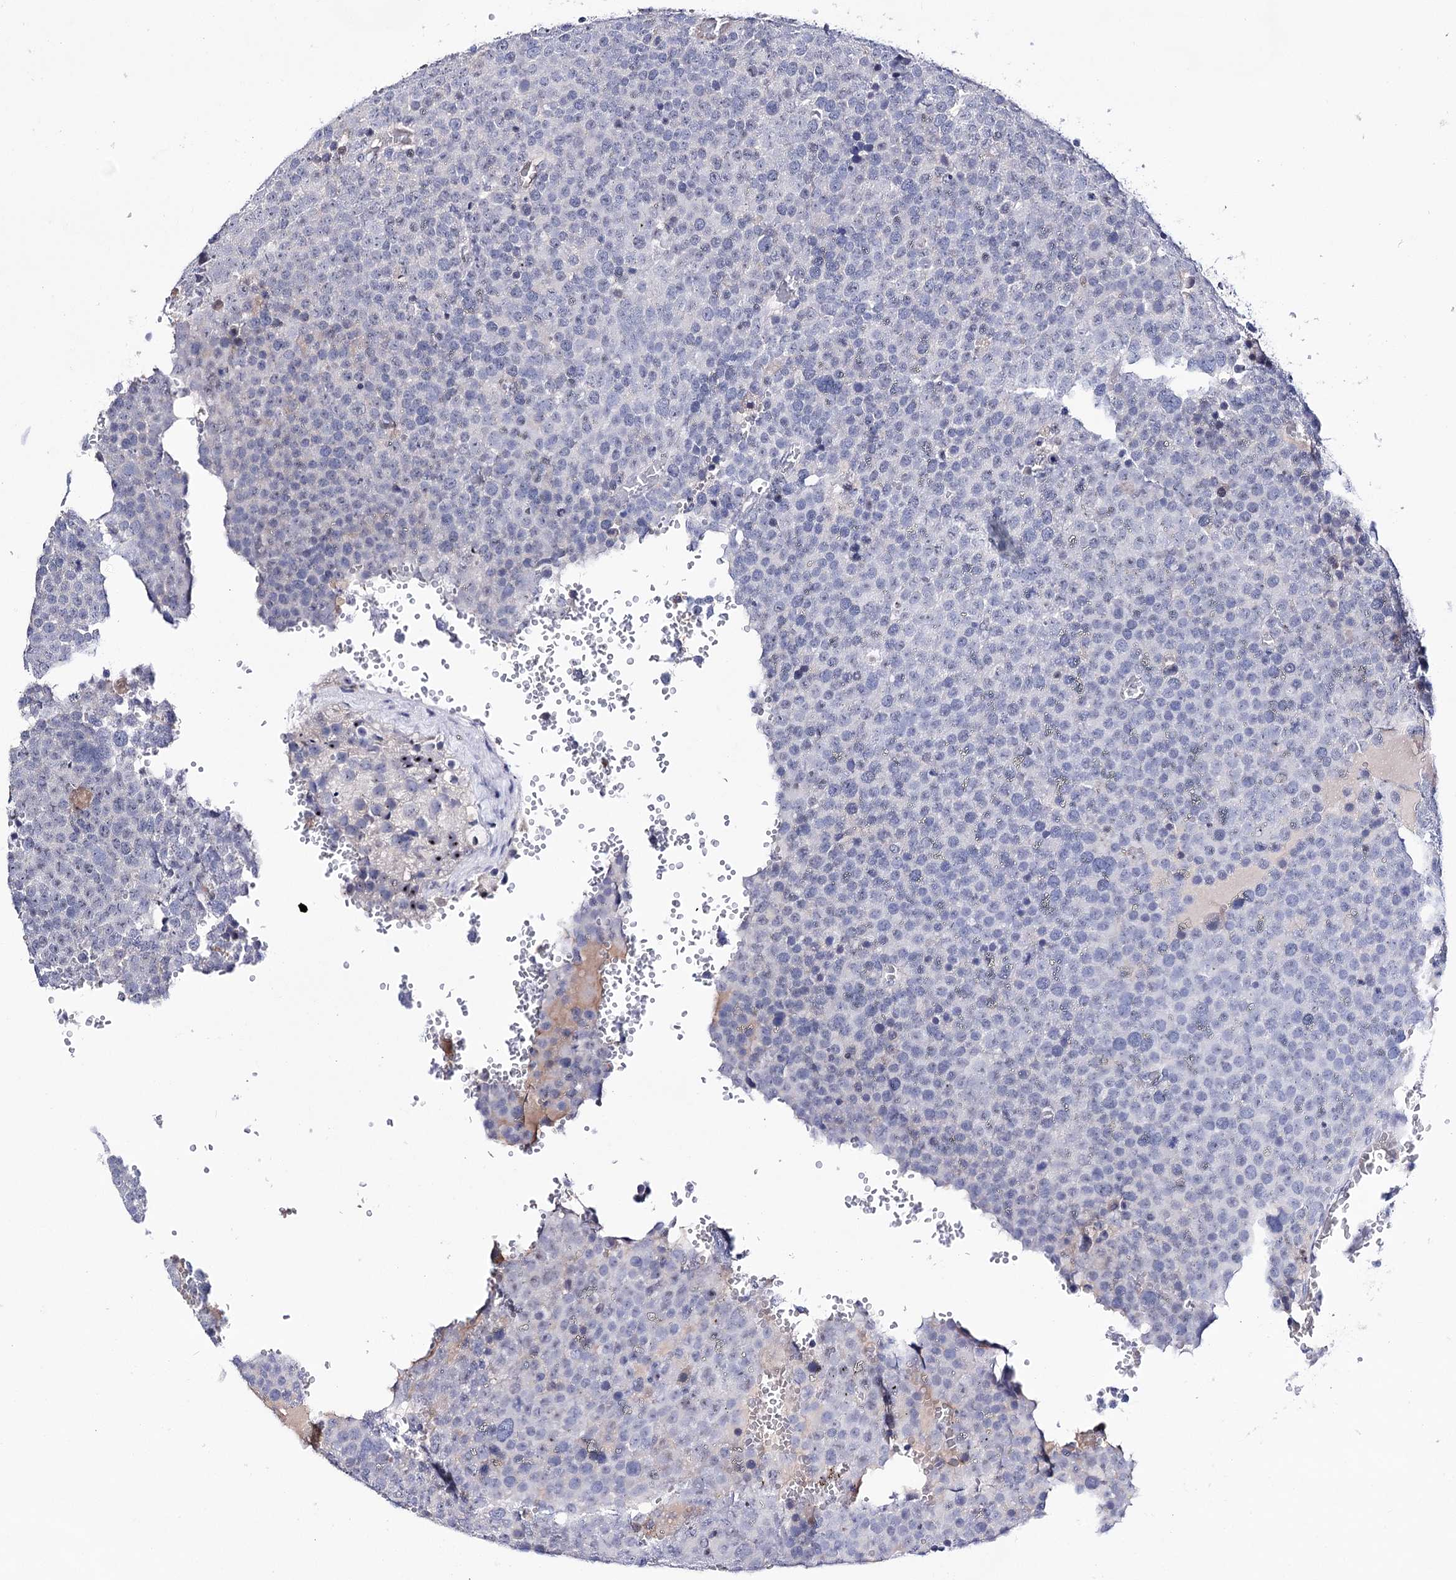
{"staining": {"intensity": "negative", "quantity": "none", "location": "none"}, "tissue": "testis cancer", "cell_type": "Tumor cells", "image_type": "cancer", "snomed": [{"axis": "morphology", "description": "Seminoma, NOS"}, {"axis": "topography", "description": "Testis"}], "caption": "The micrograph demonstrates no significant staining in tumor cells of seminoma (testis). The staining is performed using DAB (3,3'-diaminobenzidine) brown chromogen with nuclei counter-stained in using hematoxylin.", "gene": "PCGF5", "patient": {"sex": "male", "age": 71}}